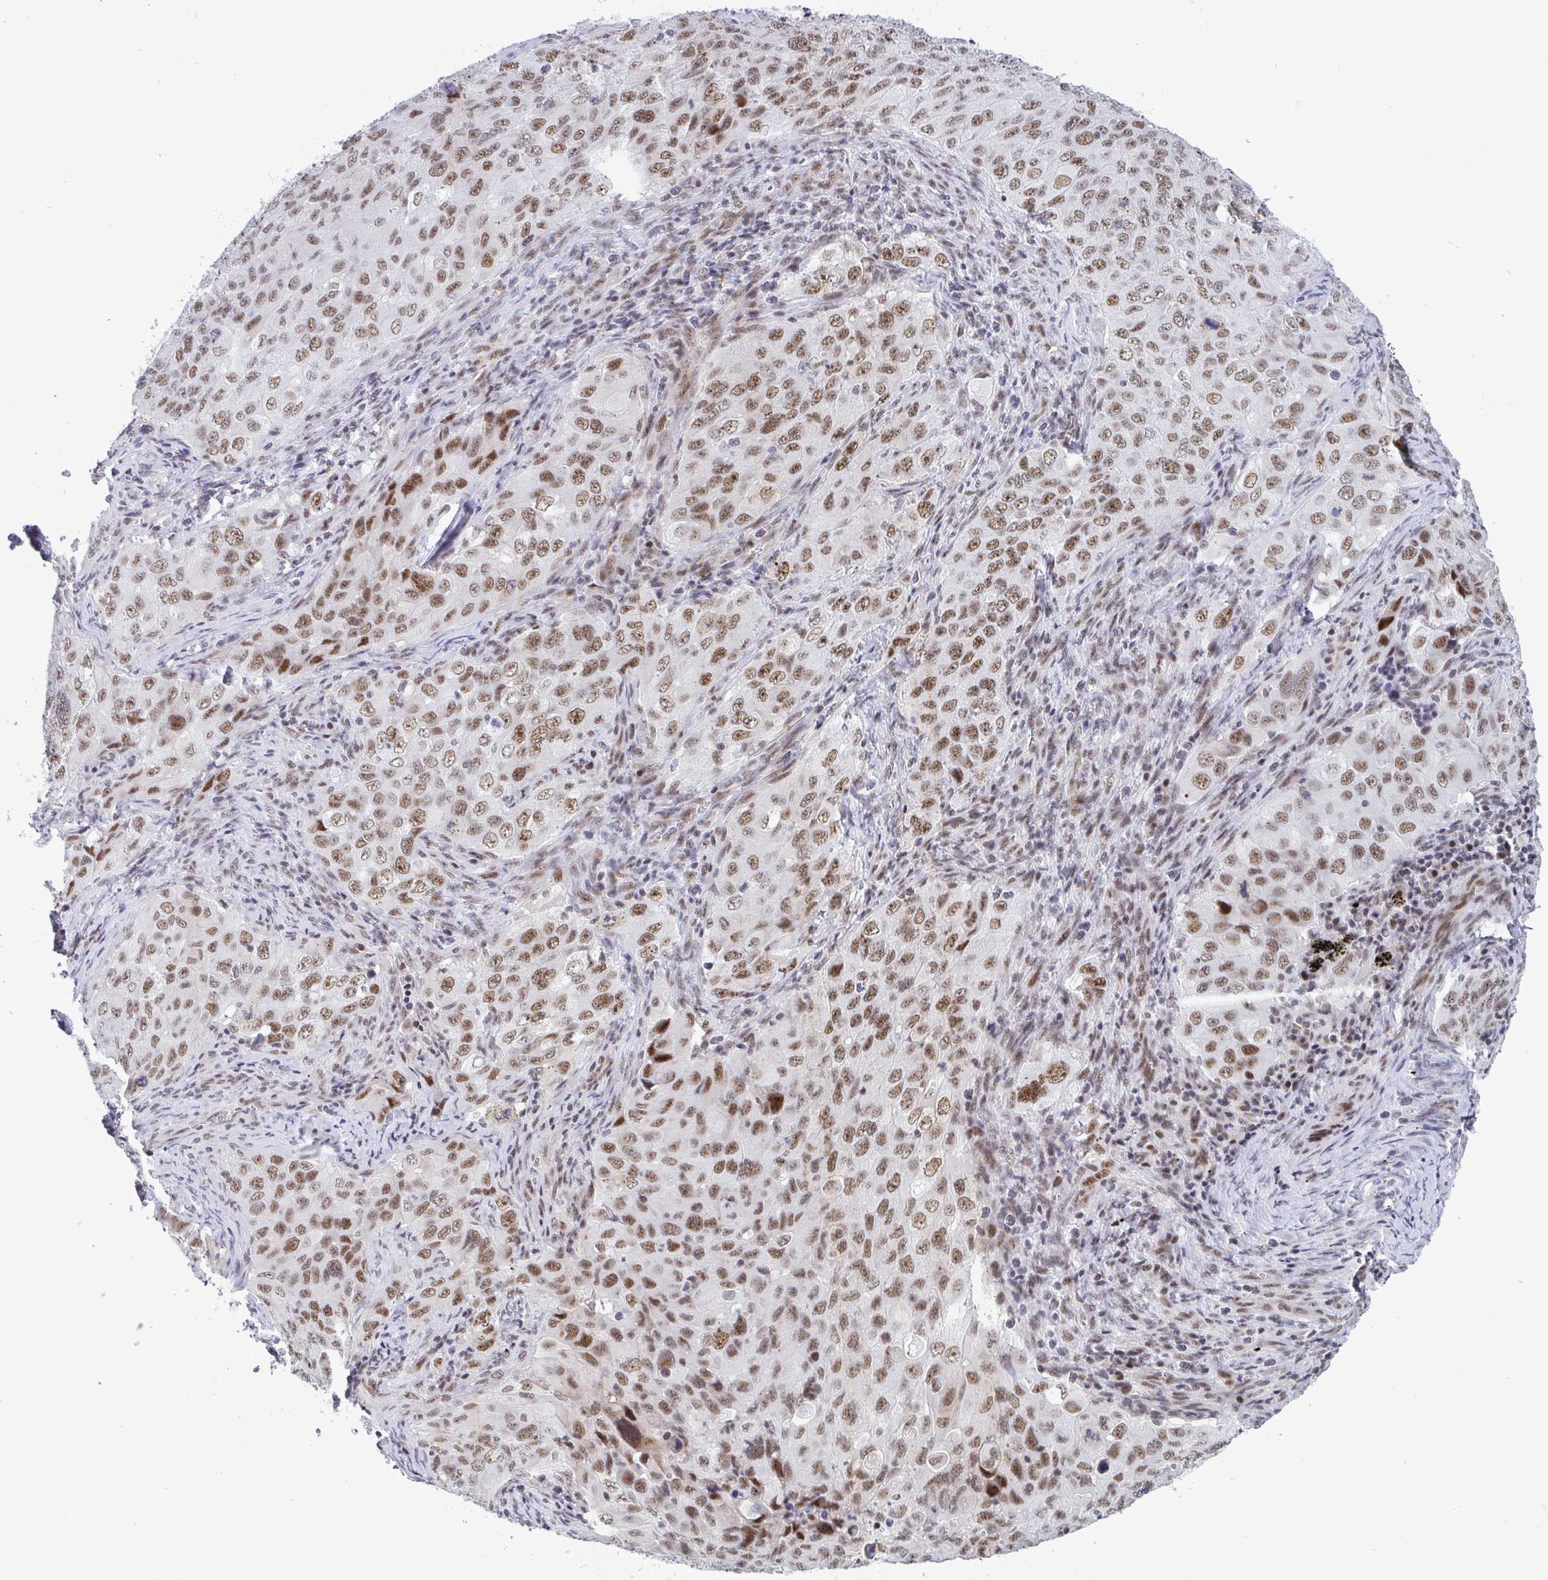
{"staining": {"intensity": "moderate", "quantity": ">75%", "location": "nuclear"}, "tissue": "lung cancer", "cell_type": "Tumor cells", "image_type": "cancer", "snomed": [{"axis": "morphology", "description": "Adenocarcinoma, NOS"}, {"axis": "morphology", "description": "Adenocarcinoma, metastatic, NOS"}, {"axis": "topography", "description": "Lymph node"}, {"axis": "topography", "description": "Lung"}], "caption": "Adenocarcinoma (lung) was stained to show a protein in brown. There is medium levels of moderate nuclear expression in approximately >75% of tumor cells.", "gene": "WBP11", "patient": {"sex": "female", "age": 42}}